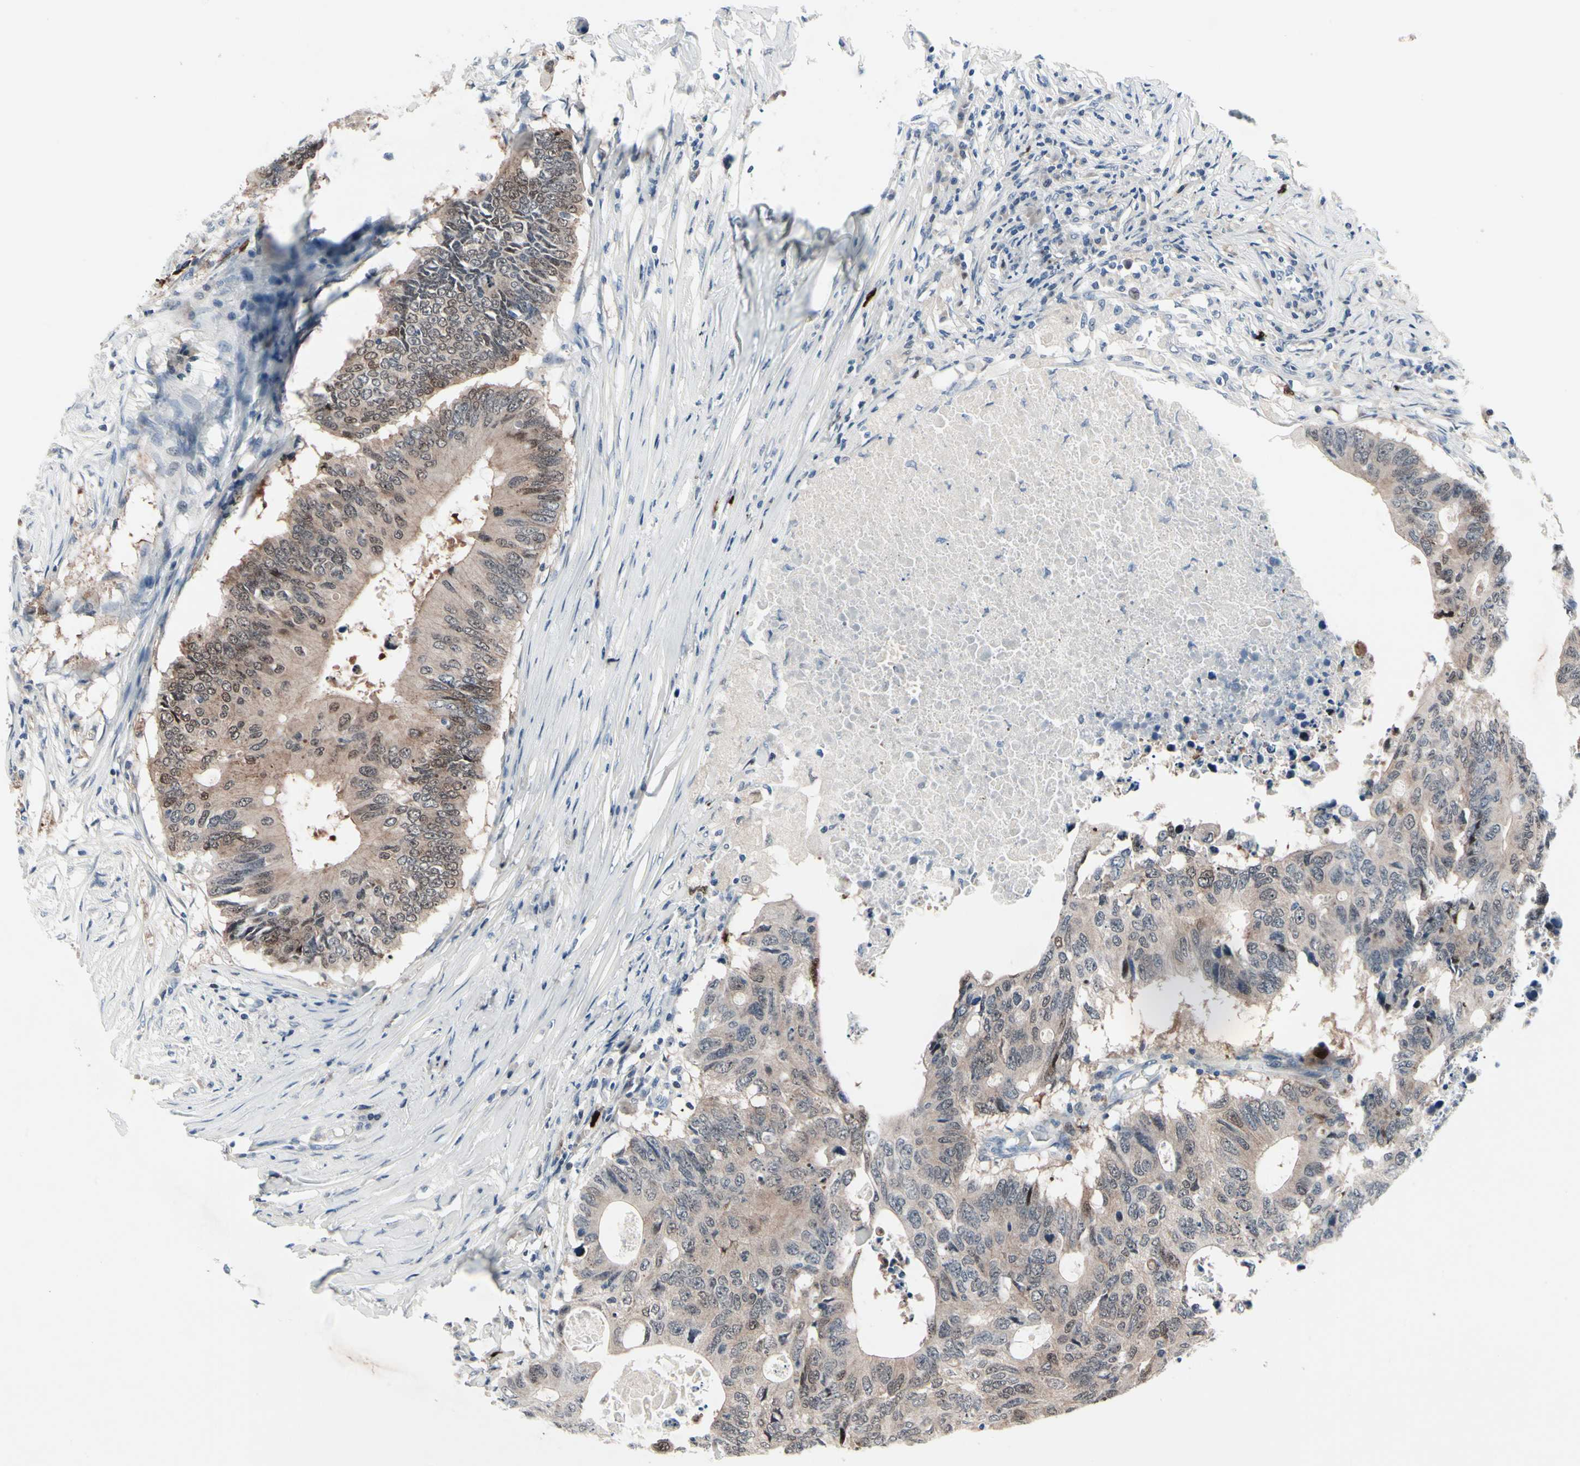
{"staining": {"intensity": "moderate", "quantity": "25%-75%", "location": "cytoplasmic/membranous,nuclear"}, "tissue": "colorectal cancer", "cell_type": "Tumor cells", "image_type": "cancer", "snomed": [{"axis": "morphology", "description": "Adenocarcinoma, NOS"}, {"axis": "topography", "description": "Colon"}], "caption": "Colorectal cancer stained with DAB immunohistochemistry (IHC) reveals medium levels of moderate cytoplasmic/membranous and nuclear positivity in approximately 25%-75% of tumor cells. (DAB = brown stain, brightfield microscopy at high magnification).", "gene": "TXN", "patient": {"sex": "male", "age": 71}}